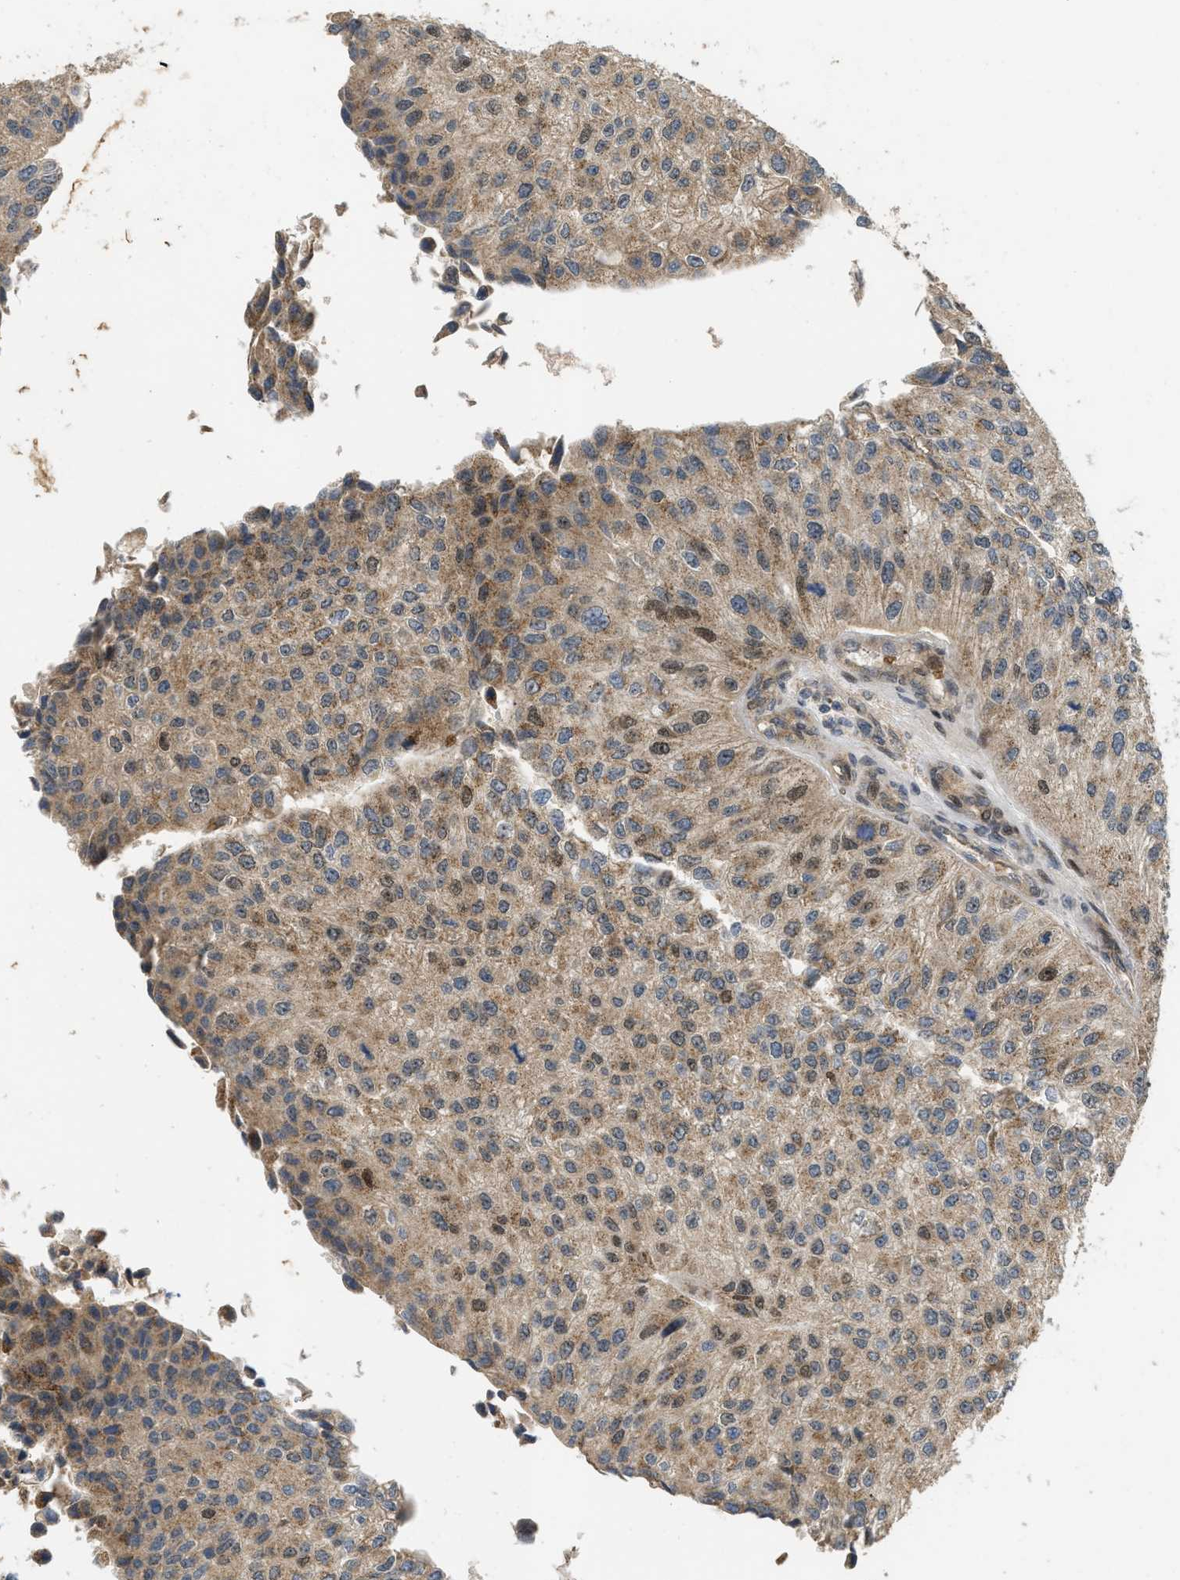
{"staining": {"intensity": "moderate", "quantity": ">75%", "location": "cytoplasmic/membranous"}, "tissue": "urothelial cancer", "cell_type": "Tumor cells", "image_type": "cancer", "snomed": [{"axis": "morphology", "description": "Urothelial carcinoma, High grade"}, {"axis": "topography", "description": "Kidney"}, {"axis": "topography", "description": "Urinary bladder"}], "caption": "Tumor cells reveal medium levels of moderate cytoplasmic/membranous expression in about >75% of cells in urothelial cancer. (Brightfield microscopy of DAB IHC at high magnification).", "gene": "GET1", "patient": {"sex": "male", "age": 77}}